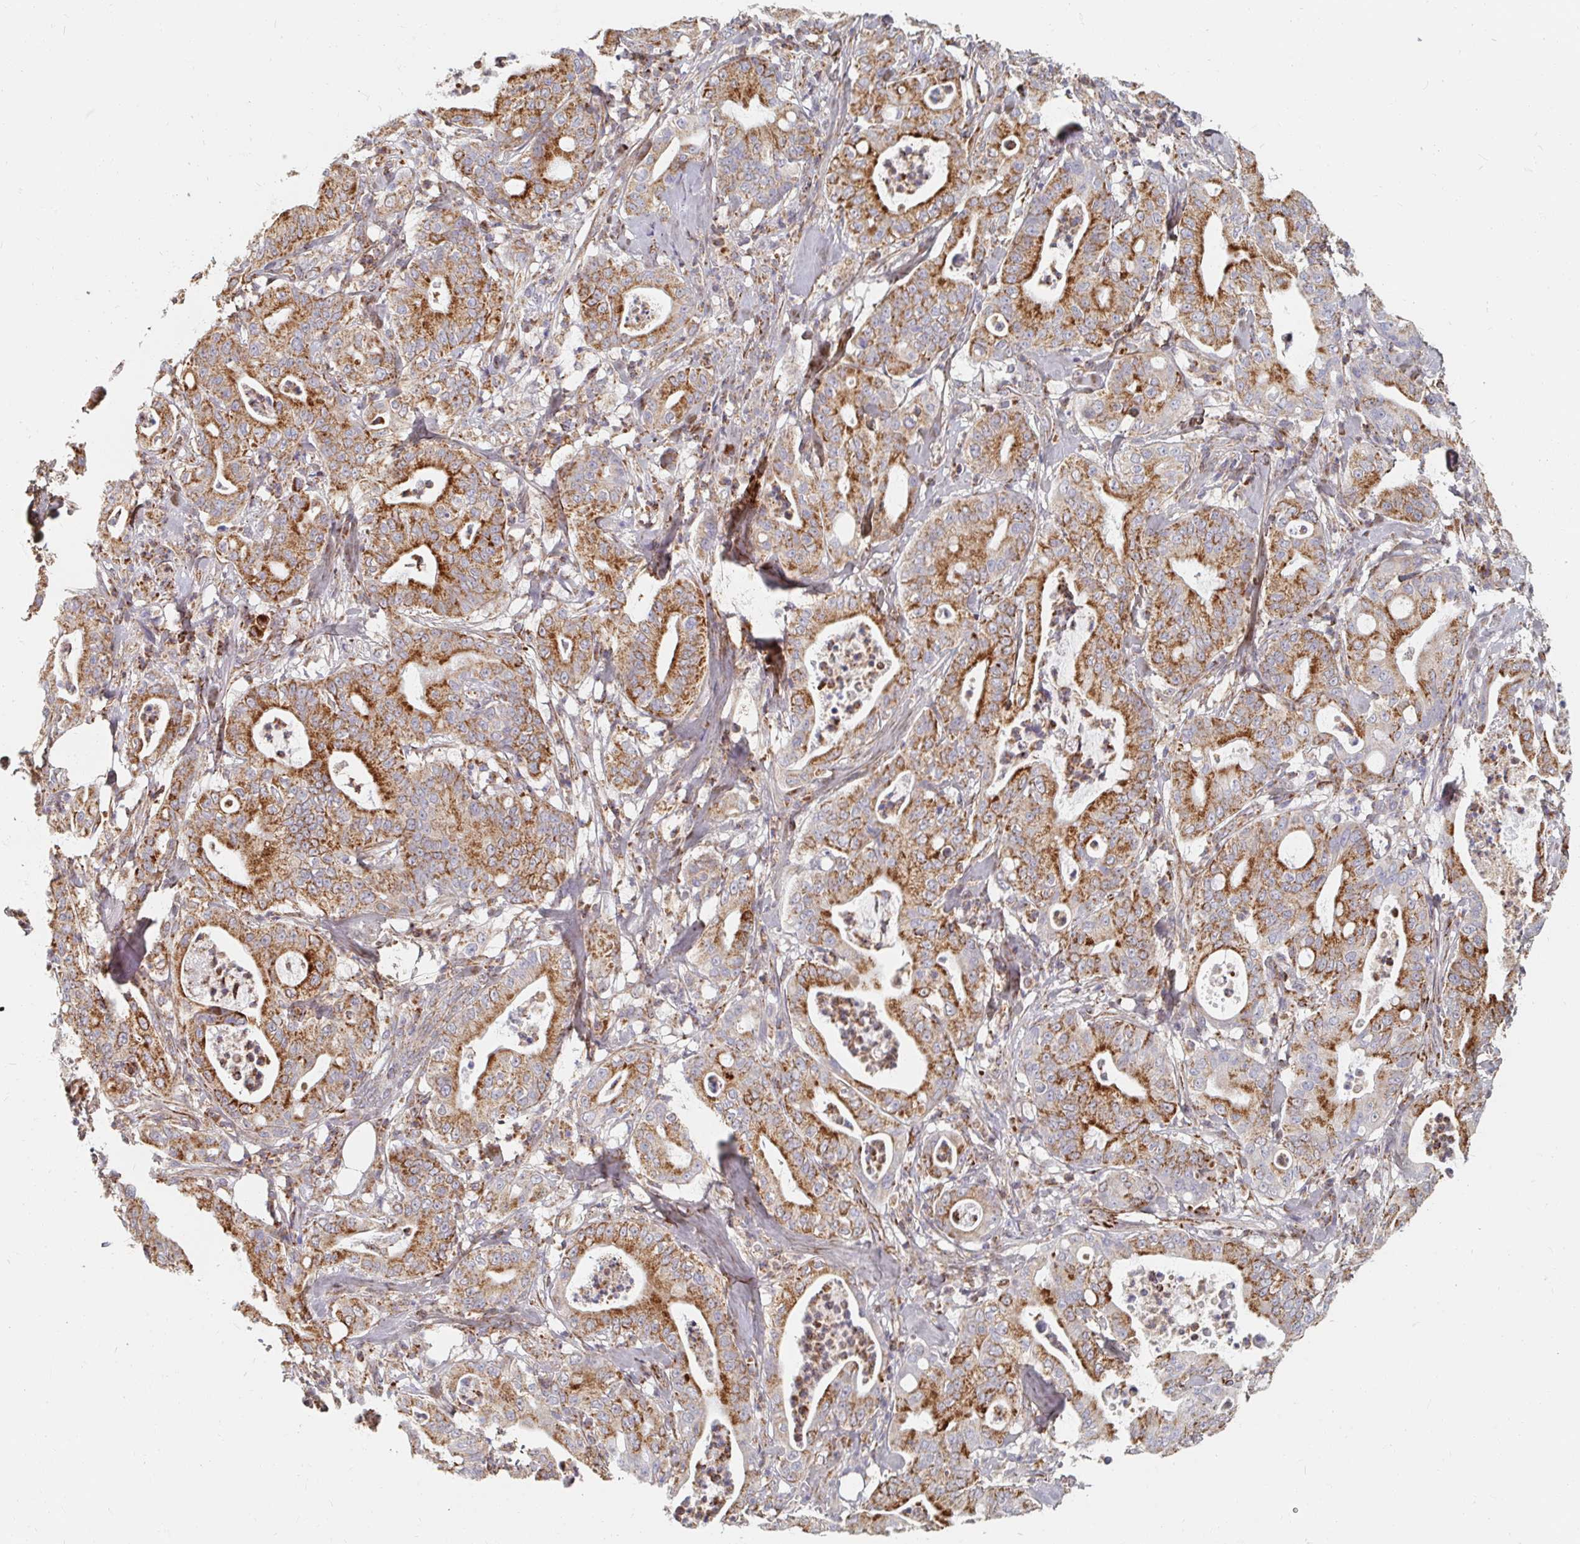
{"staining": {"intensity": "moderate", "quantity": ">75%", "location": "cytoplasmic/membranous"}, "tissue": "pancreatic cancer", "cell_type": "Tumor cells", "image_type": "cancer", "snomed": [{"axis": "morphology", "description": "Adenocarcinoma, NOS"}, {"axis": "topography", "description": "Pancreas"}], "caption": "Brown immunohistochemical staining in human adenocarcinoma (pancreatic) displays moderate cytoplasmic/membranous positivity in about >75% of tumor cells.", "gene": "MAVS", "patient": {"sex": "male", "age": 71}}